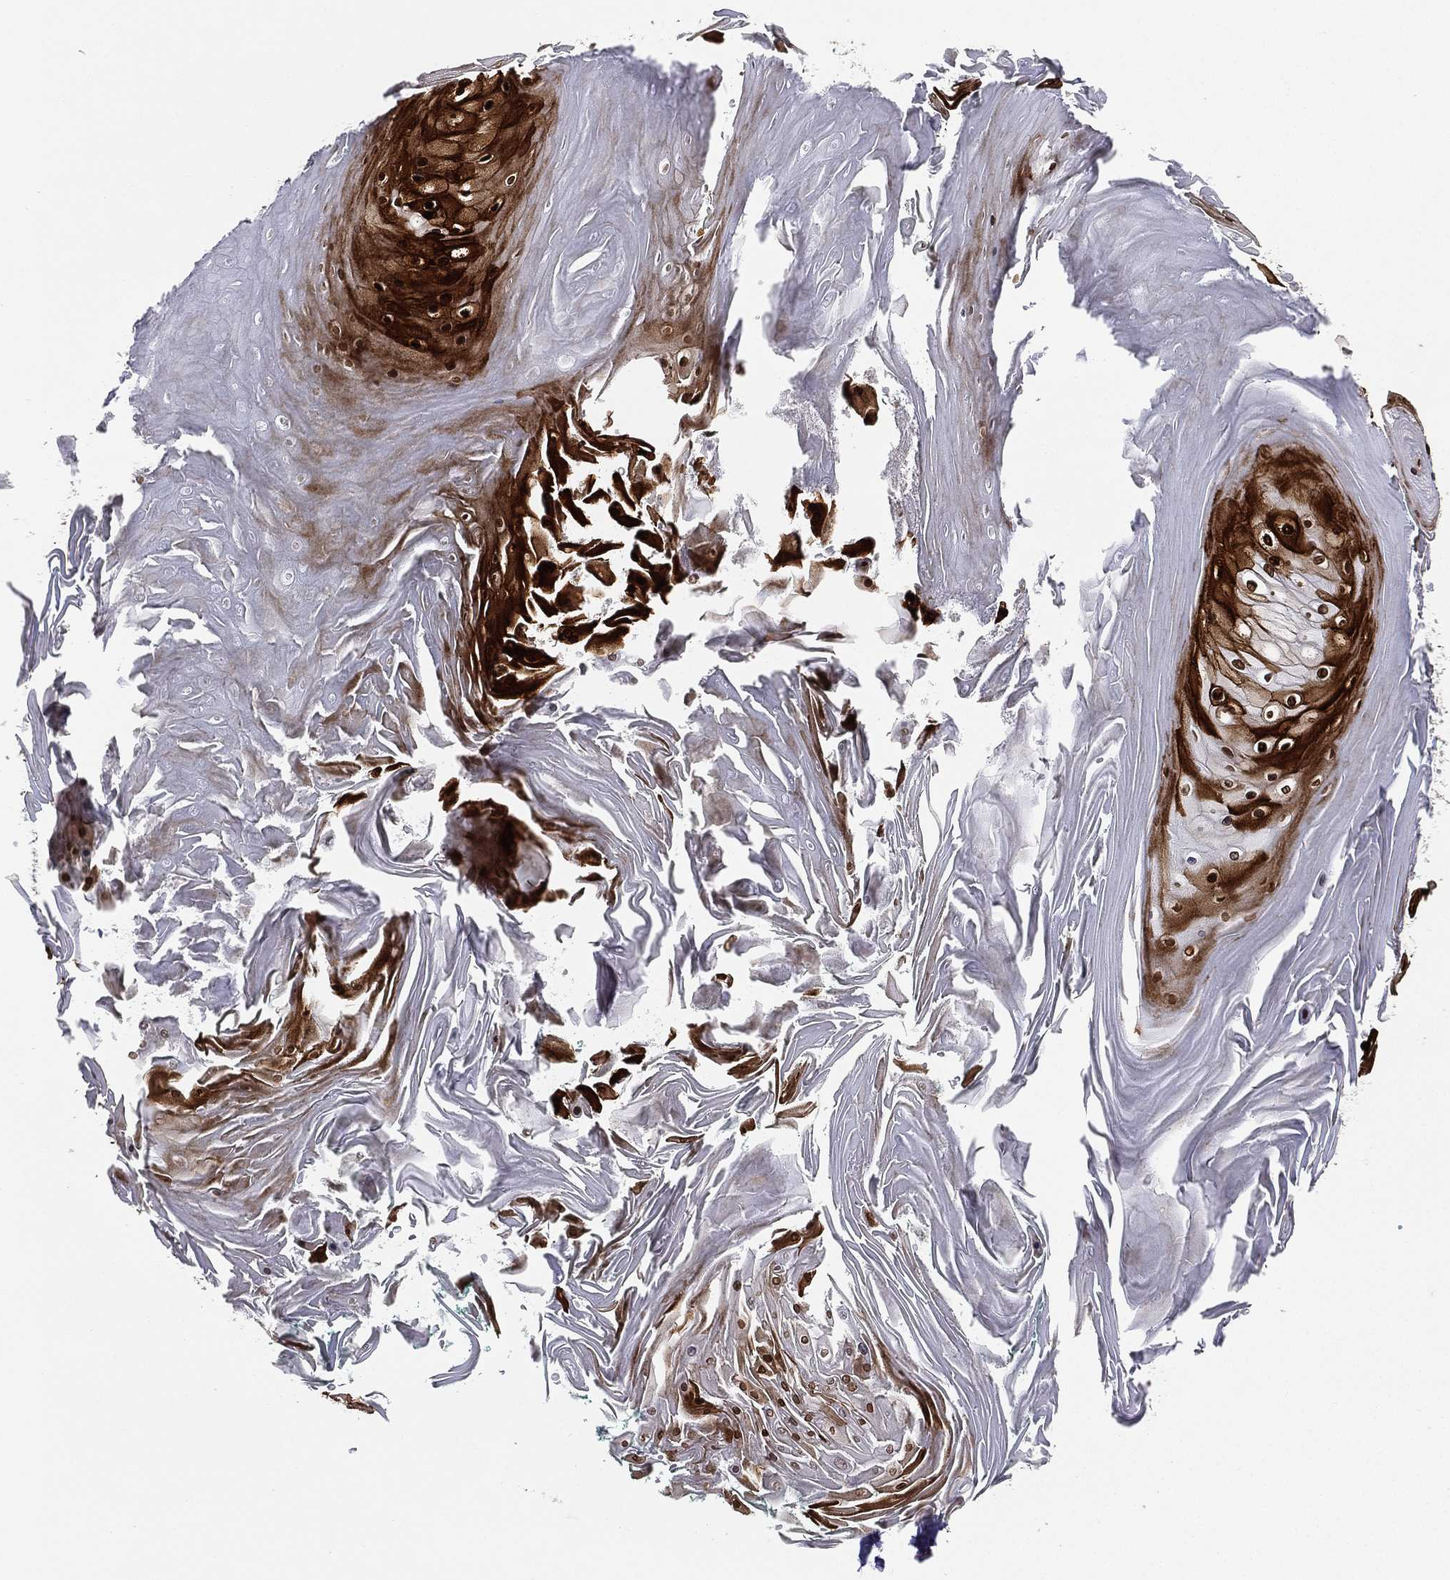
{"staining": {"intensity": "strong", "quantity": "25%-75%", "location": "cytoplasmic/membranous,nuclear"}, "tissue": "skin cancer", "cell_type": "Tumor cells", "image_type": "cancer", "snomed": [{"axis": "morphology", "description": "Squamous cell carcinoma, NOS"}, {"axis": "topography", "description": "Skin"}], "caption": "The photomicrograph displays staining of skin cancer, revealing strong cytoplasmic/membranous and nuclear protein staining (brown color) within tumor cells. (DAB IHC, brown staining for protein, blue staining for nuclei).", "gene": "LMNB1", "patient": {"sex": "male", "age": 62}}